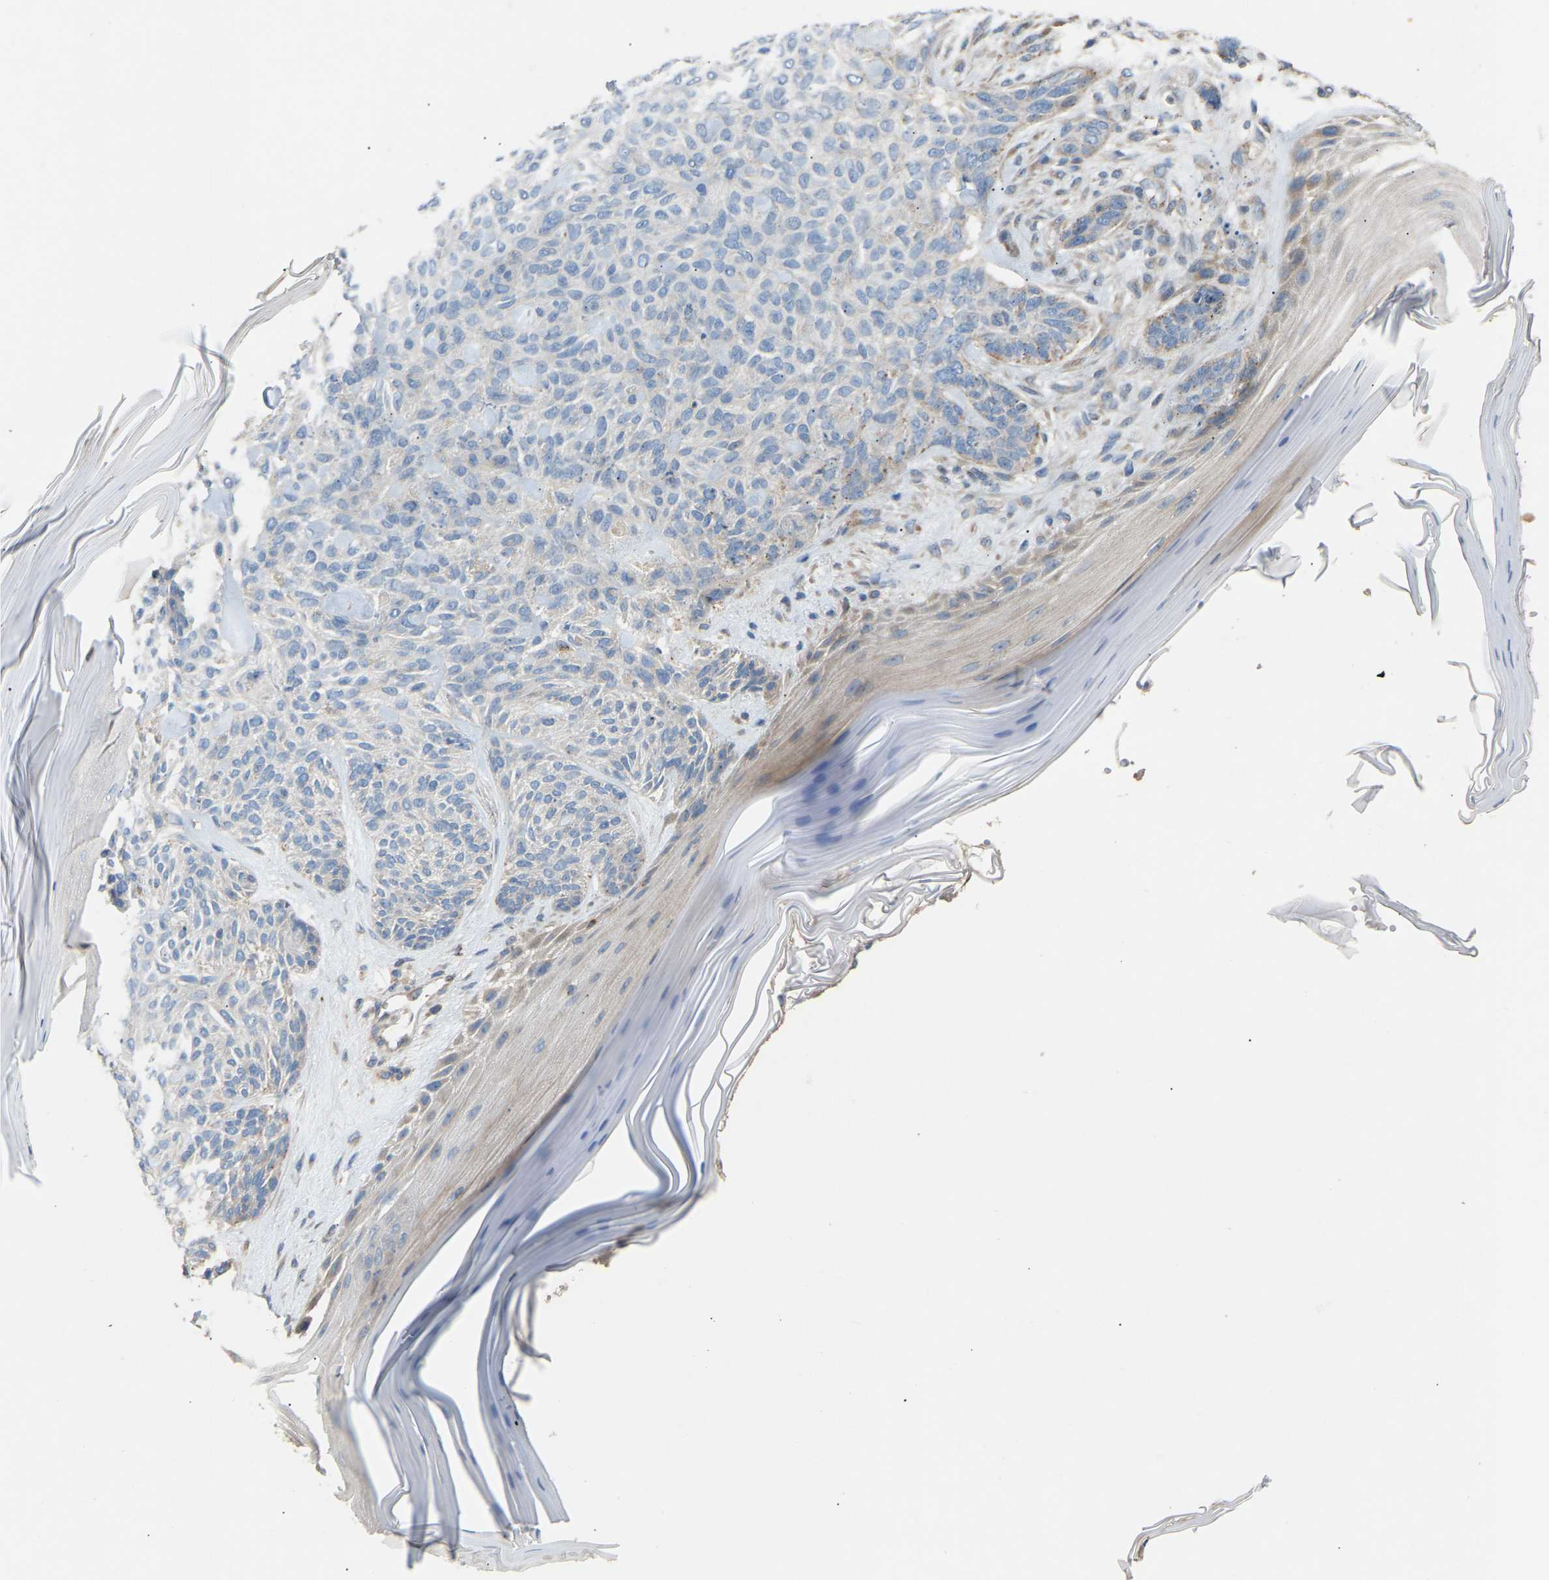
{"staining": {"intensity": "negative", "quantity": "none", "location": "none"}, "tissue": "skin cancer", "cell_type": "Tumor cells", "image_type": "cancer", "snomed": [{"axis": "morphology", "description": "Basal cell carcinoma"}, {"axis": "topography", "description": "Skin"}], "caption": "The image shows no significant staining in tumor cells of skin cancer (basal cell carcinoma). Brightfield microscopy of immunohistochemistry stained with DAB (brown) and hematoxylin (blue), captured at high magnification.", "gene": "RGP1", "patient": {"sex": "male", "age": 55}}